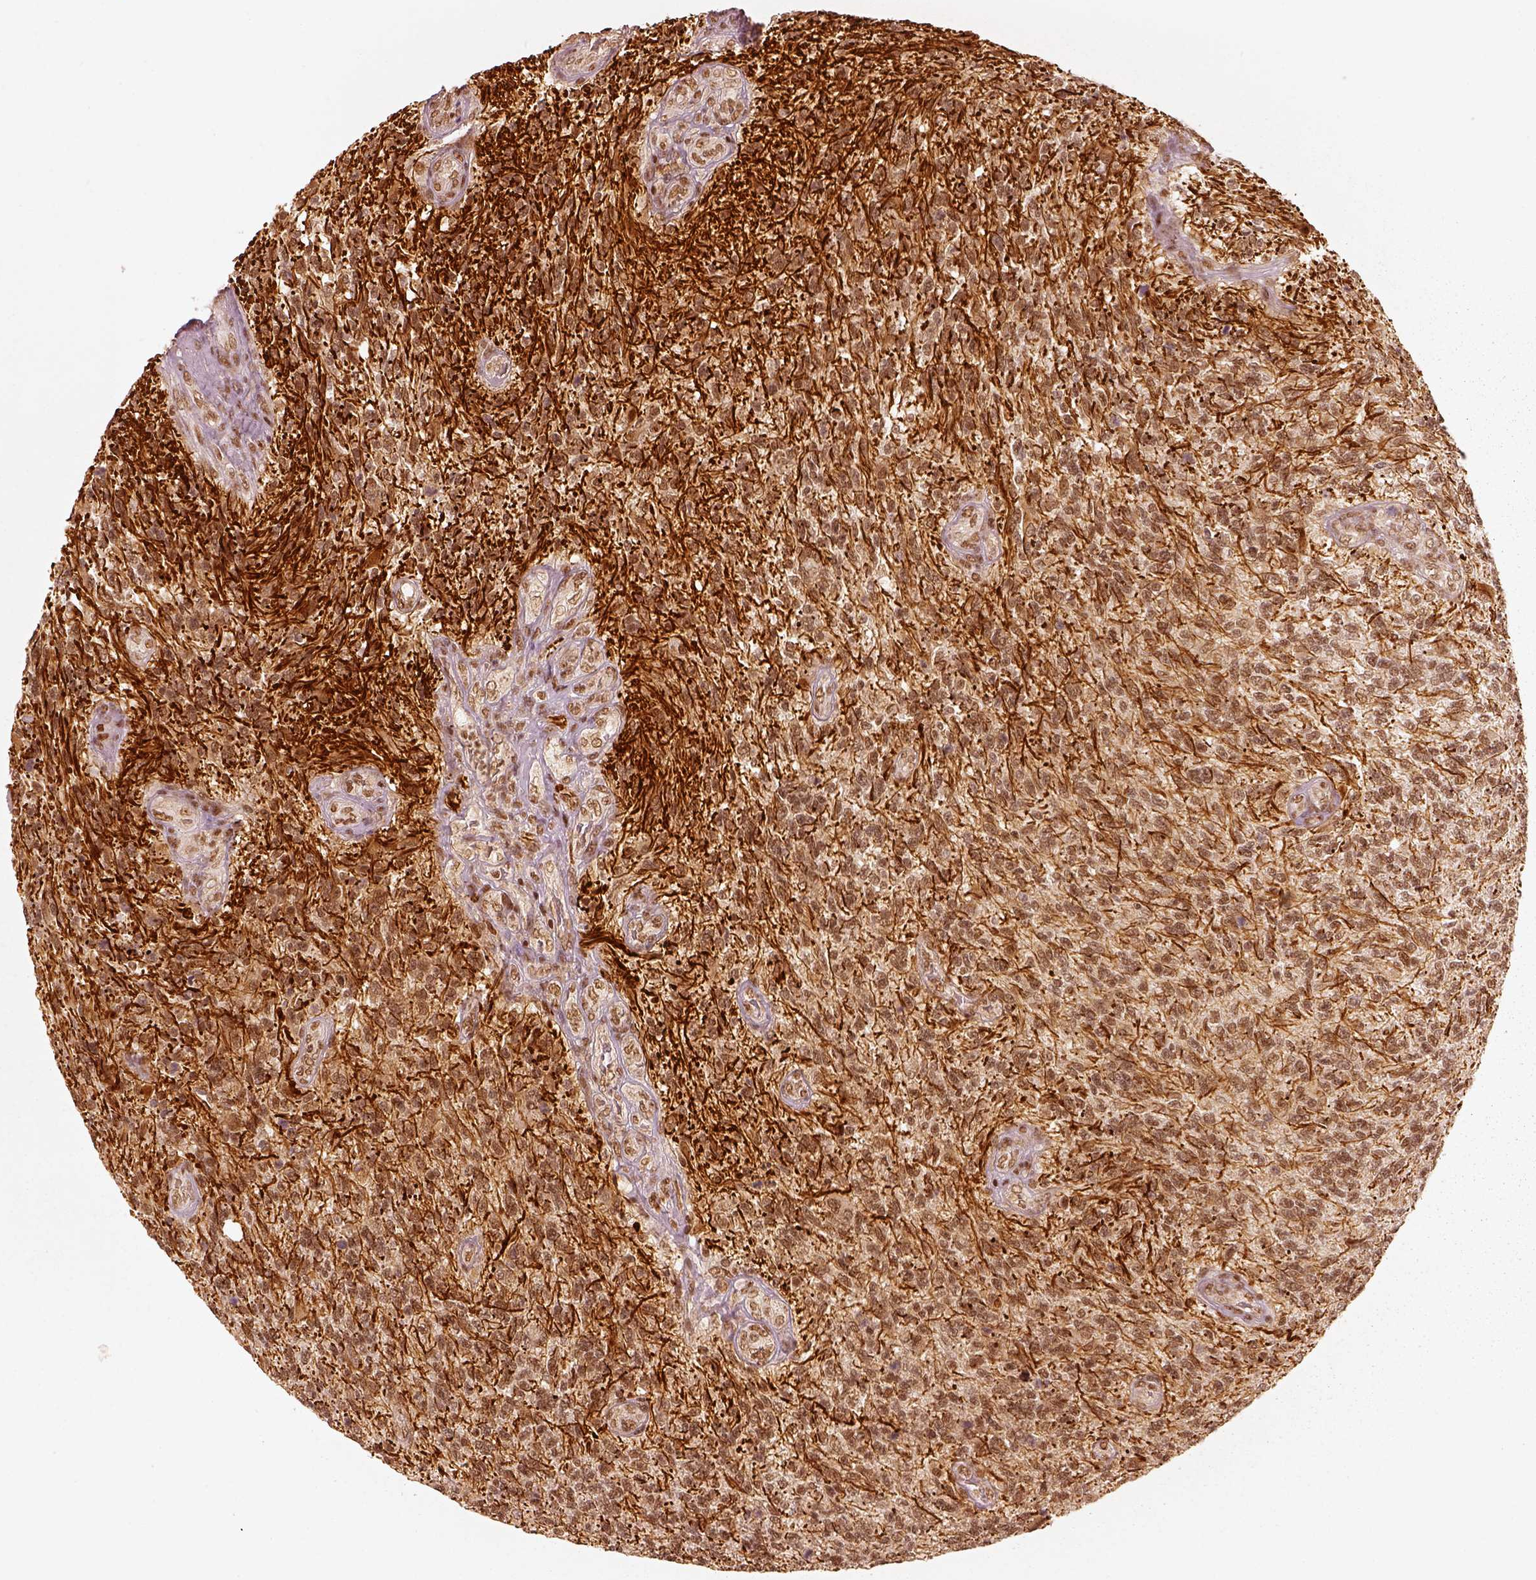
{"staining": {"intensity": "weak", "quantity": ">75%", "location": "nuclear"}, "tissue": "glioma", "cell_type": "Tumor cells", "image_type": "cancer", "snomed": [{"axis": "morphology", "description": "Glioma, malignant, High grade"}, {"axis": "topography", "description": "Brain"}], "caption": "Immunohistochemistry (IHC) micrograph of neoplastic tissue: human malignant high-grade glioma stained using immunohistochemistry reveals low levels of weak protein expression localized specifically in the nuclear of tumor cells, appearing as a nuclear brown color.", "gene": "GMEB2", "patient": {"sex": "male", "age": 56}}